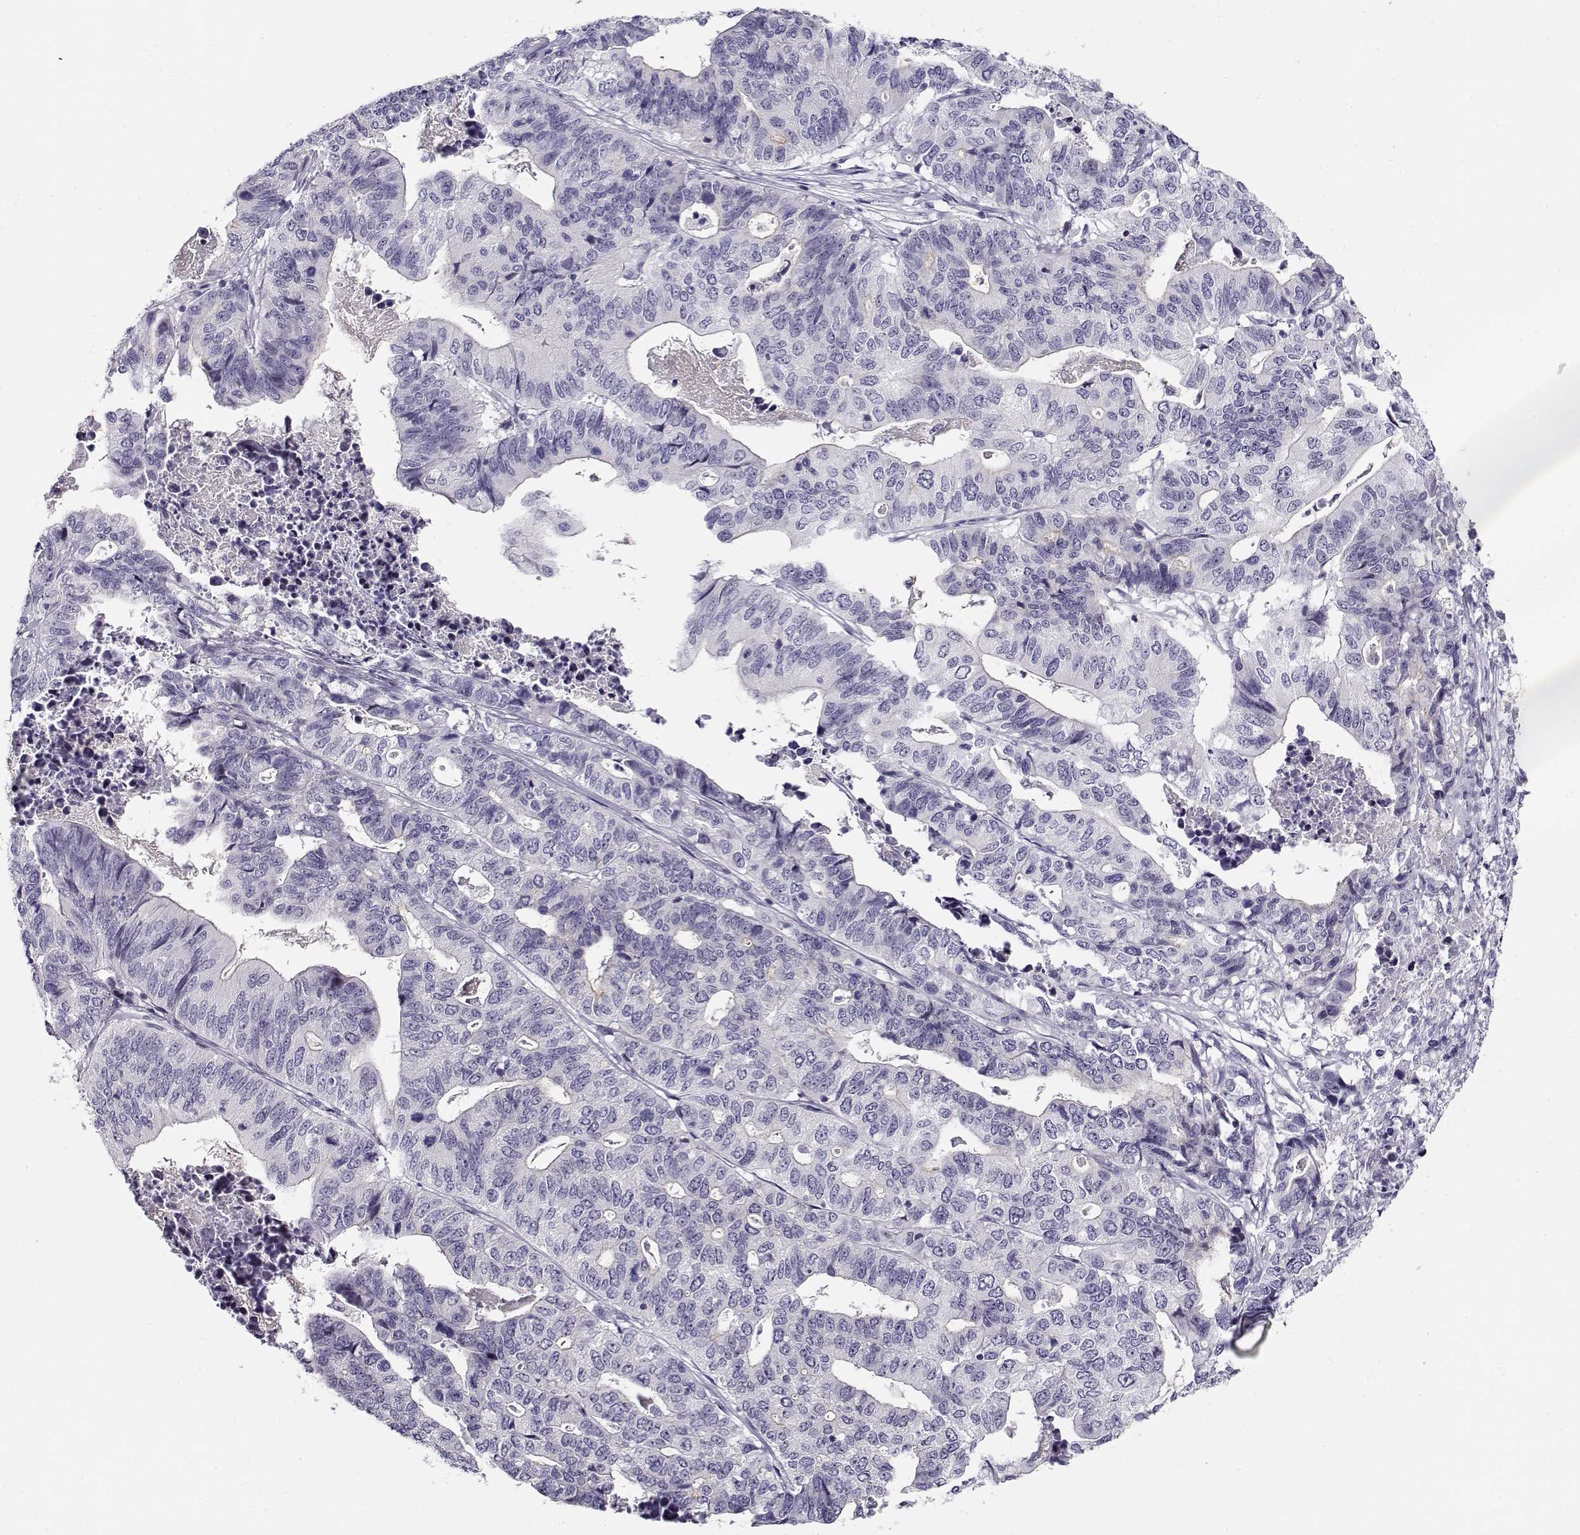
{"staining": {"intensity": "negative", "quantity": "none", "location": "none"}, "tissue": "stomach cancer", "cell_type": "Tumor cells", "image_type": "cancer", "snomed": [{"axis": "morphology", "description": "Adenocarcinoma, NOS"}, {"axis": "topography", "description": "Stomach, upper"}], "caption": "Photomicrograph shows no protein positivity in tumor cells of stomach cancer tissue.", "gene": "CRX", "patient": {"sex": "female", "age": 67}}